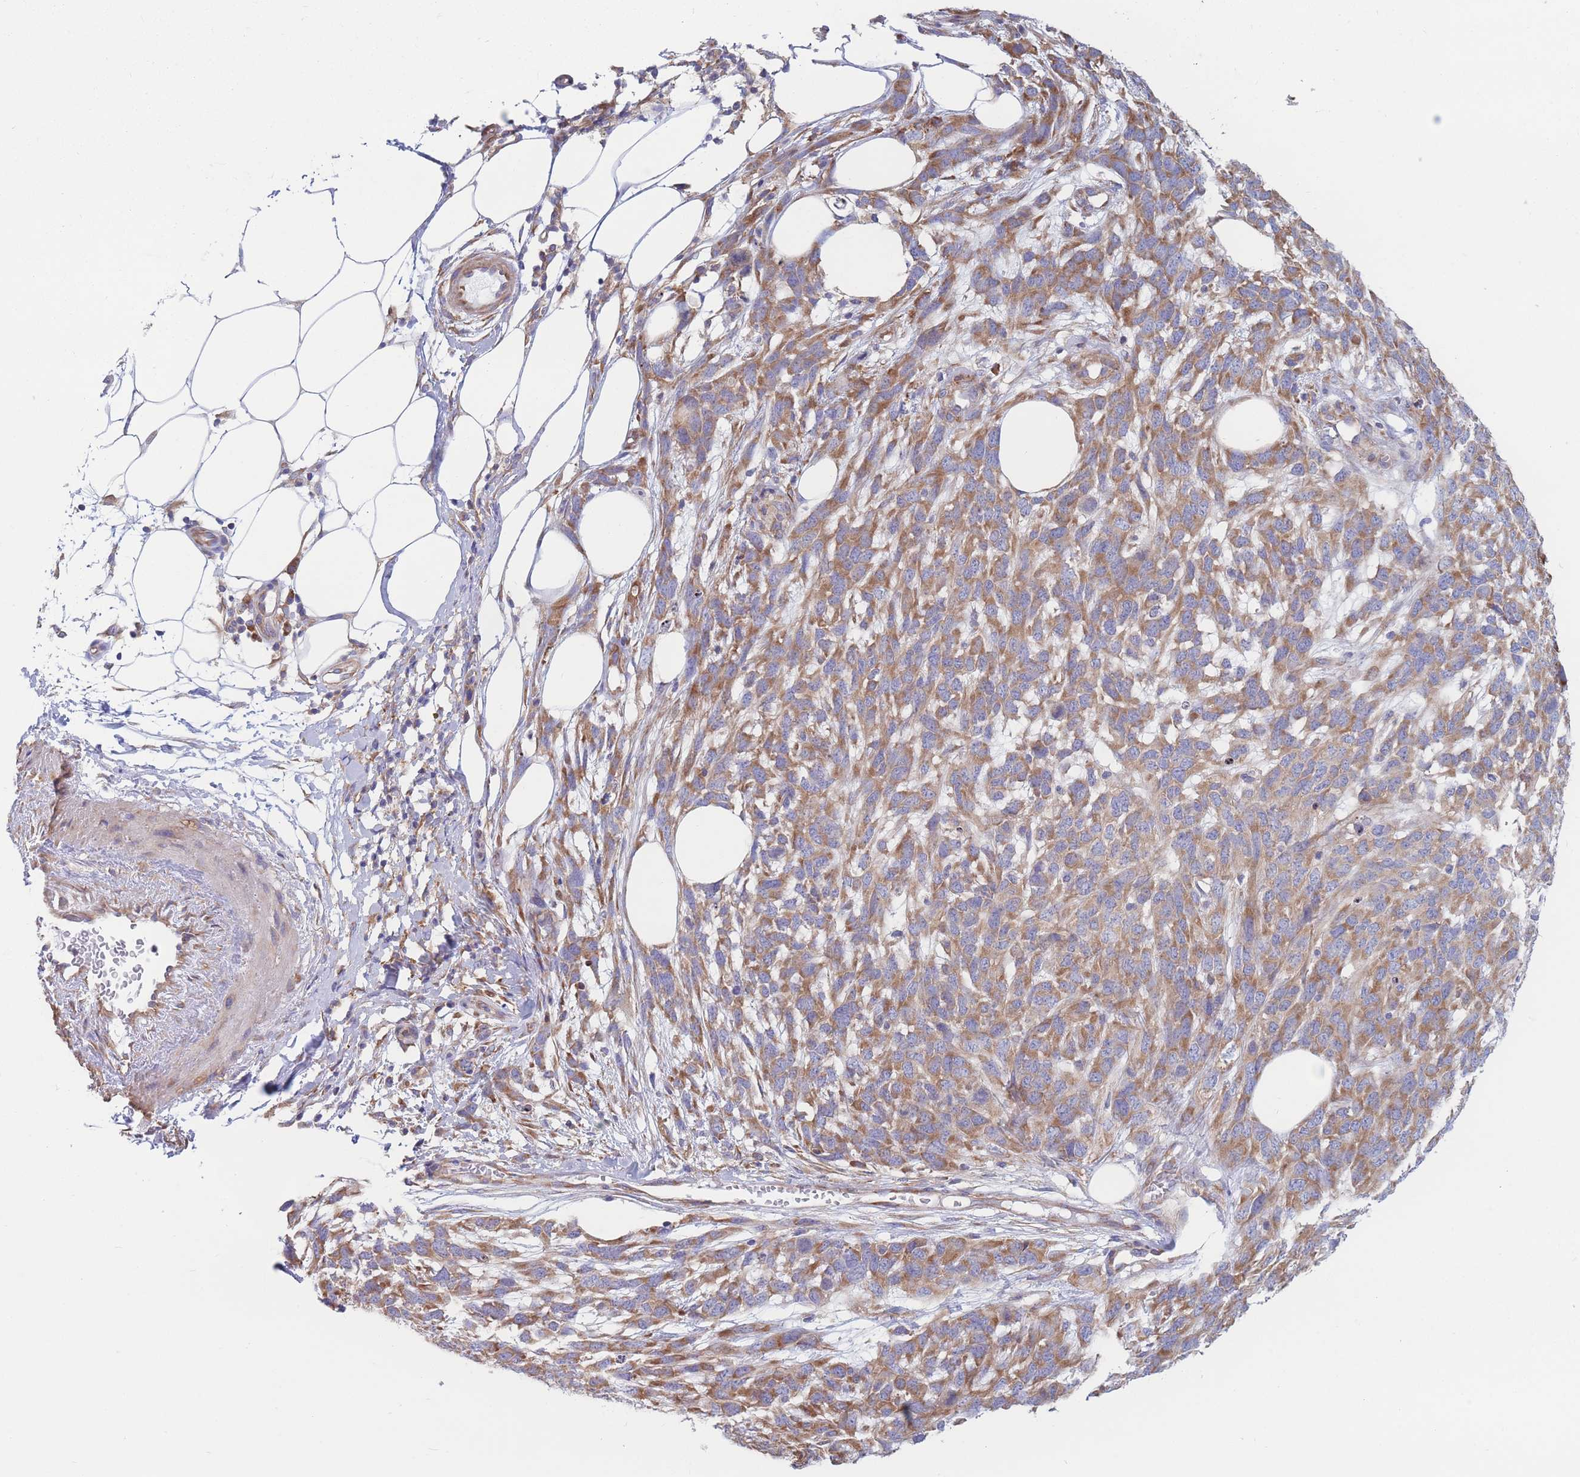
{"staining": {"intensity": "moderate", "quantity": ">75%", "location": "cytoplasmic/membranous"}, "tissue": "melanoma", "cell_type": "Tumor cells", "image_type": "cancer", "snomed": [{"axis": "morphology", "description": "Normal morphology"}, {"axis": "morphology", "description": "Malignant melanoma, NOS"}, {"axis": "topography", "description": "Skin"}], "caption": "This micrograph reveals melanoma stained with IHC to label a protein in brown. The cytoplasmic/membranous of tumor cells show moderate positivity for the protein. Nuclei are counter-stained blue.", "gene": "RPL8", "patient": {"sex": "female", "age": 72}}